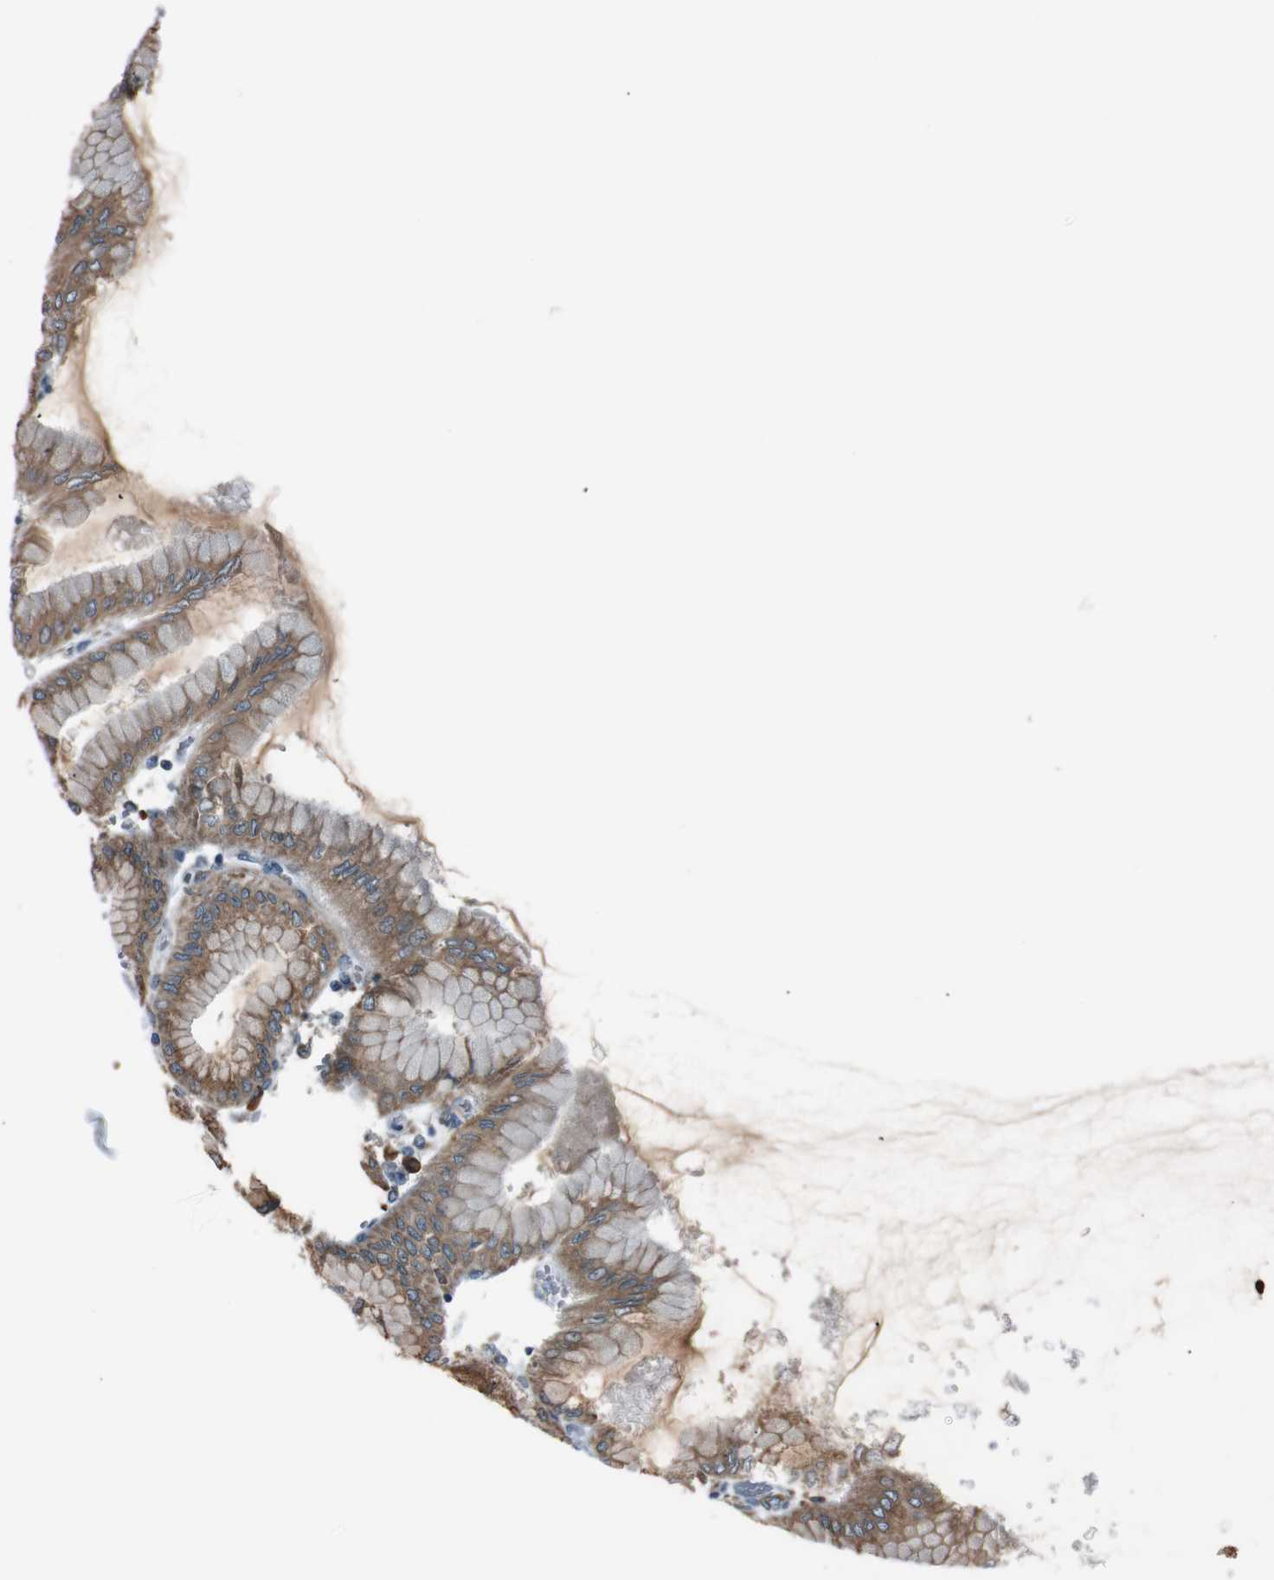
{"staining": {"intensity": "moderate", "quantity": ">75%", "location": "cytoplasmic/membranous"}, "tissue": "stomach", "cell_type": "Glandular cells", "image_type": "normal", "snomed": [{"axis": "morphology", "description": "Normal tissue, NOS"}, {"axis": "topography", "description": "Stomach, upper"}], "caption": "This image displays unremarkable stomach stained with immunohistochemistry to label a protein in brown. The cytoplasmic/membranous of glandular cells show moderate positivity for the protein. Nuclei are counter-stained blue.", "gene": "SIGMAR1", "patient": {"sex": "female", "age": 56}}